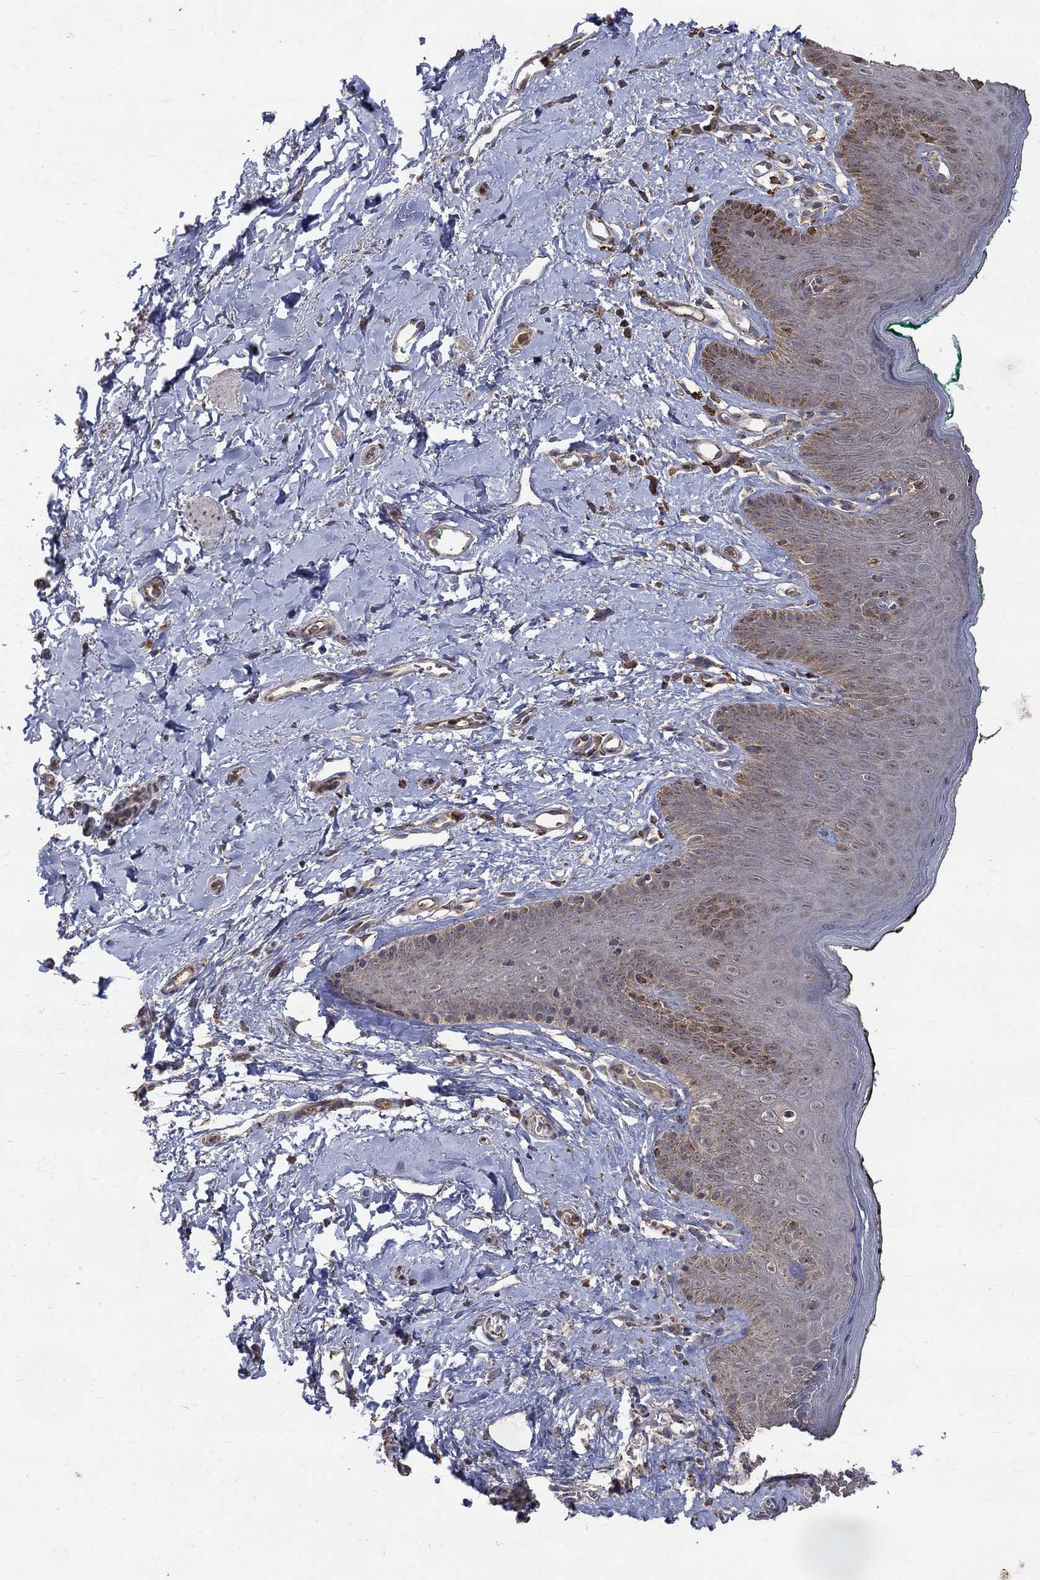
{"staining": {"intensity": "weak", "quantity": "<25%", "location": "cytoplasmic/membranous"}, "tissue": "skin", "cell_type": "Epidermal cells", "image_type": "normal", "snomed": [{"axis": "morphology", "description": "Normal tissue, NOS"}, {"axis": "topography", "description": "Vulva"}], "caption": "Immunohistochemistry (IHC) of unremarkable human skin shows no staining in epidermal cells. (Stains: DAB (3,3'-diaminobenzidine) IHC with hematoxylin counter stain, Microscopy: brightfield microscopy at high magnification).", "gene": "C17orf75", "patient": {"sex": "female", "age": 66}}